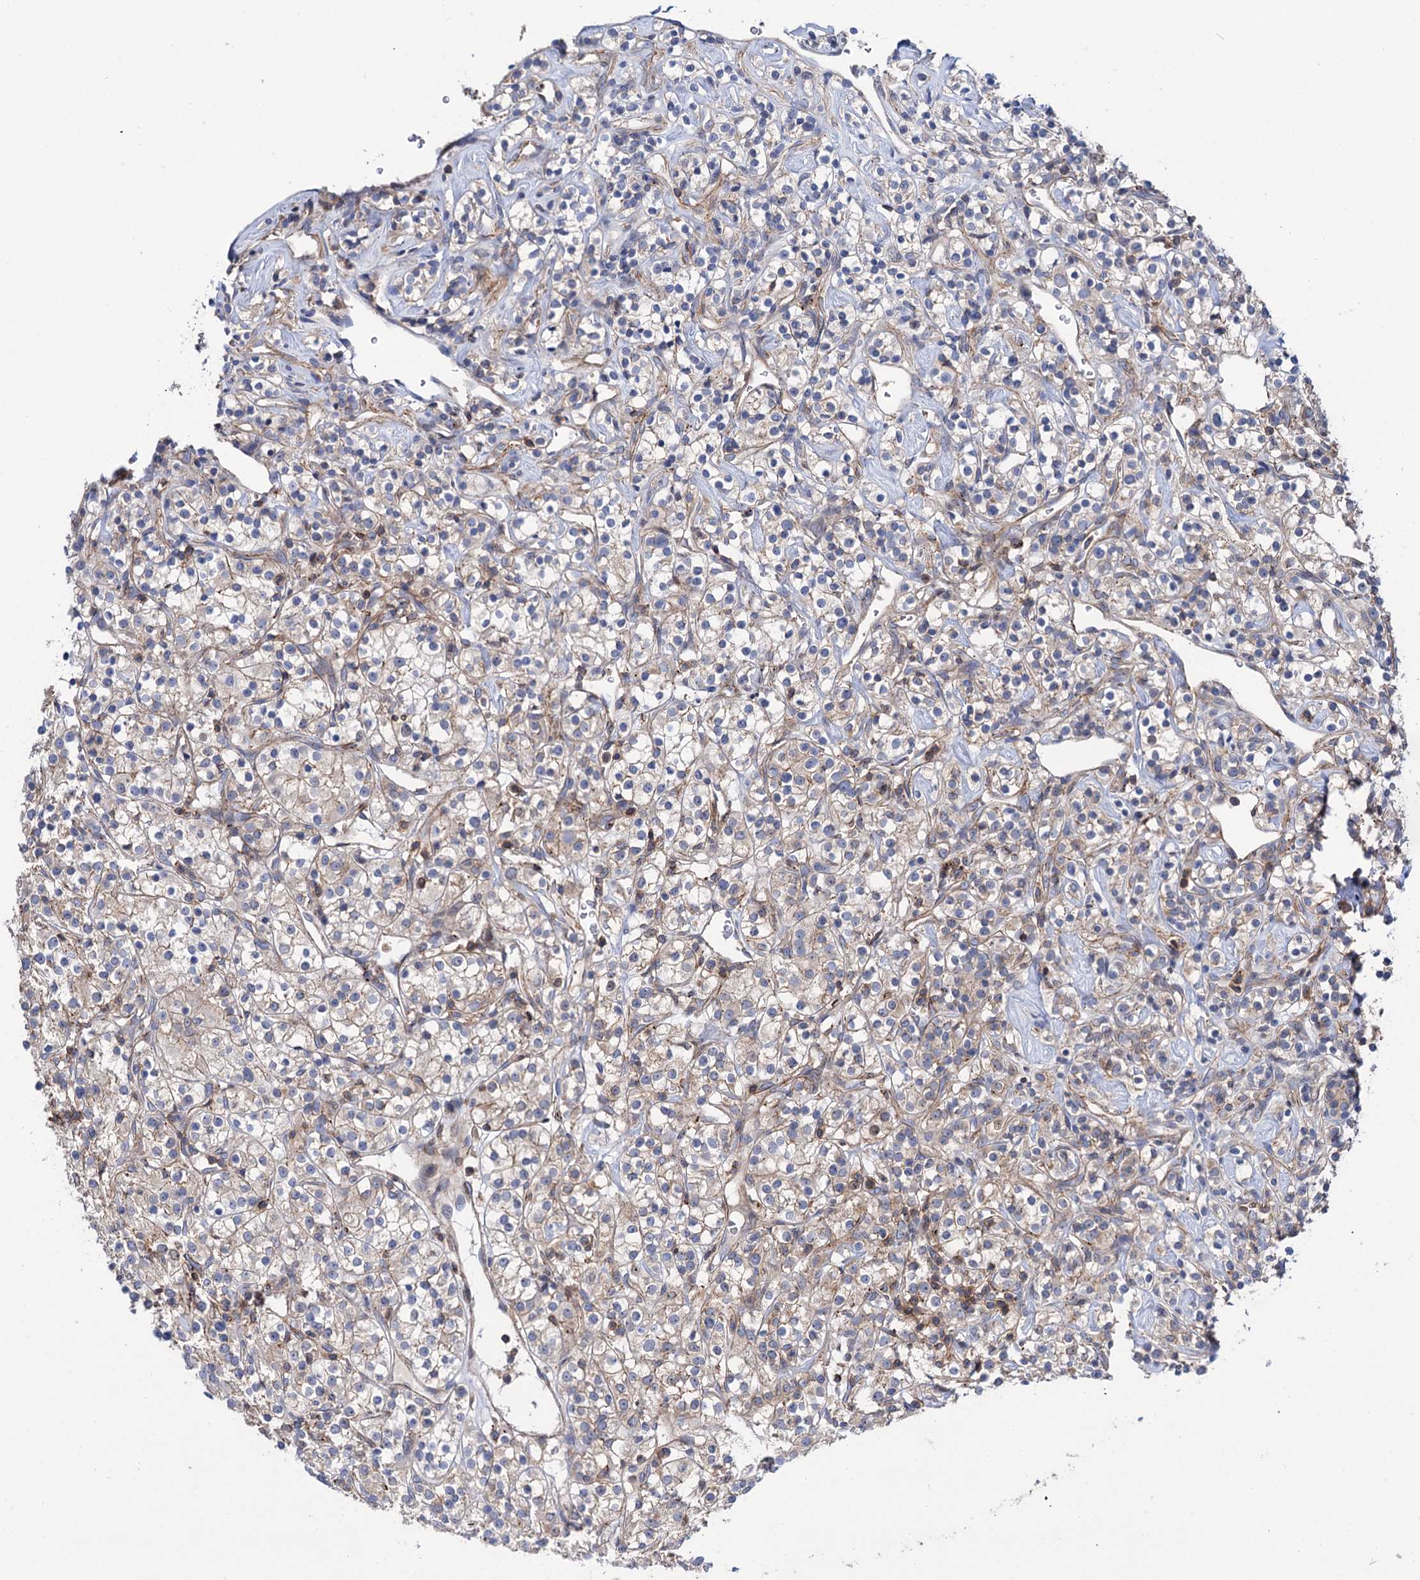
{"staining": {"intensity": "weak", "quantity": "25%-75%", "location": "cytoplasmic/membranous"}, "tissue": "renal cancer", "cell_type": "Tumor cells", "image_type": "cancer", "snomed": [{"axis": "morphology", "description": "Adenocarcinoma, NOS"}, {"axis": "topography", "description": "Kidney"}], "caption": "IHC photomicrograph of renal cancer stained for a protein (brown), which exhibits low levels of weak cytoplasmic/membranous expression in about 25%-75% of tumor cells.", "gene": "DEF6", "patient": {"sex": "male", "age": 77}}